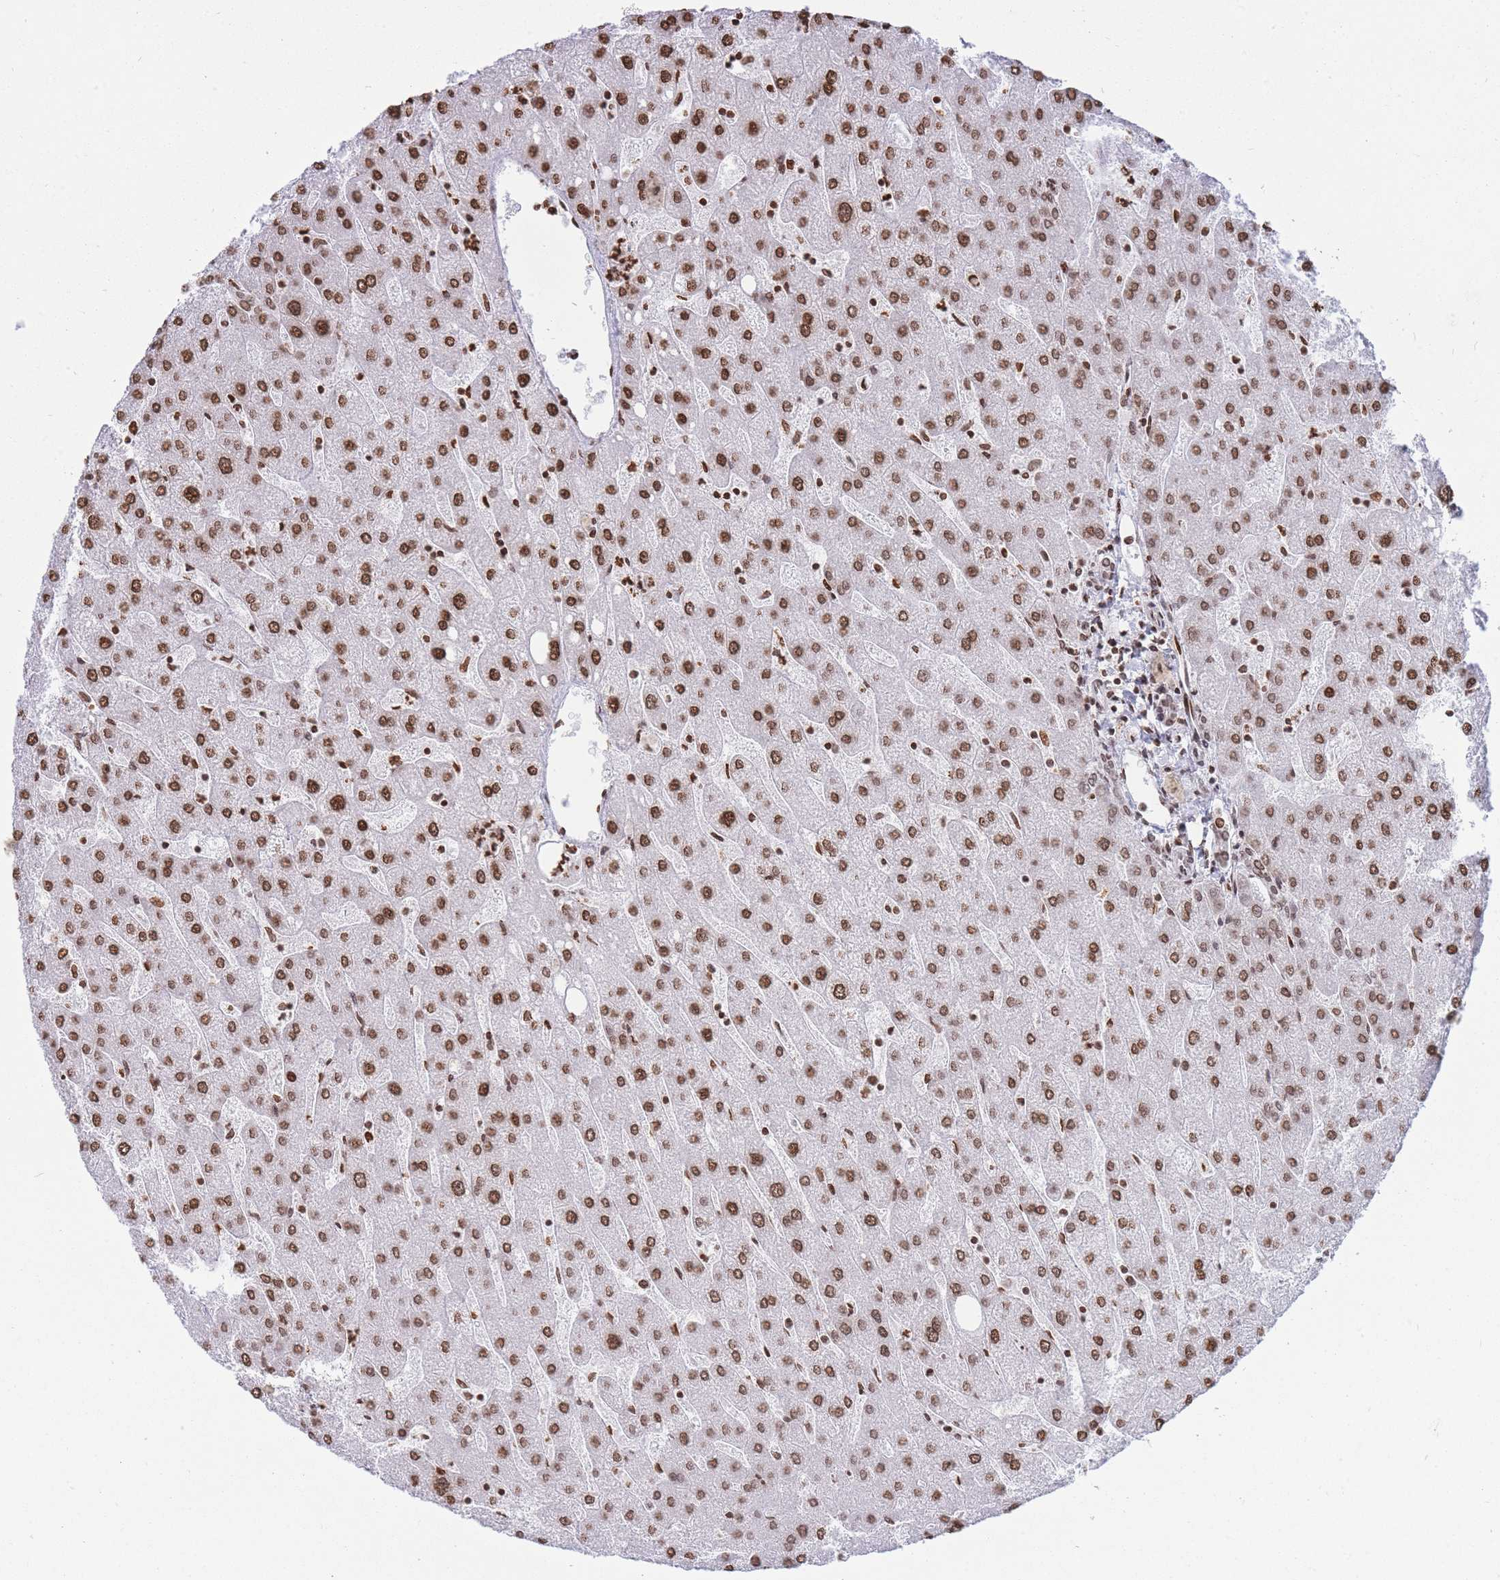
{"staining": {"intensity": "moderate", "quantity": ">75%", "location": "nuclear"}, "tissue": "liver", "cell_type": "Cholangiocytes", "image_type": "normal", "snomed": [{"axis": "morphology", "description": "Normal tissue, NOS"}, {"axis": "topography", "description": "Liver"}], "caption": "Cholangiocytes display medium levels of moderate nuclear expression in approximately >75% of cells in normal liver.", "gene": "SHISAL1", "patient": {"sex": "male", "age": 67}}